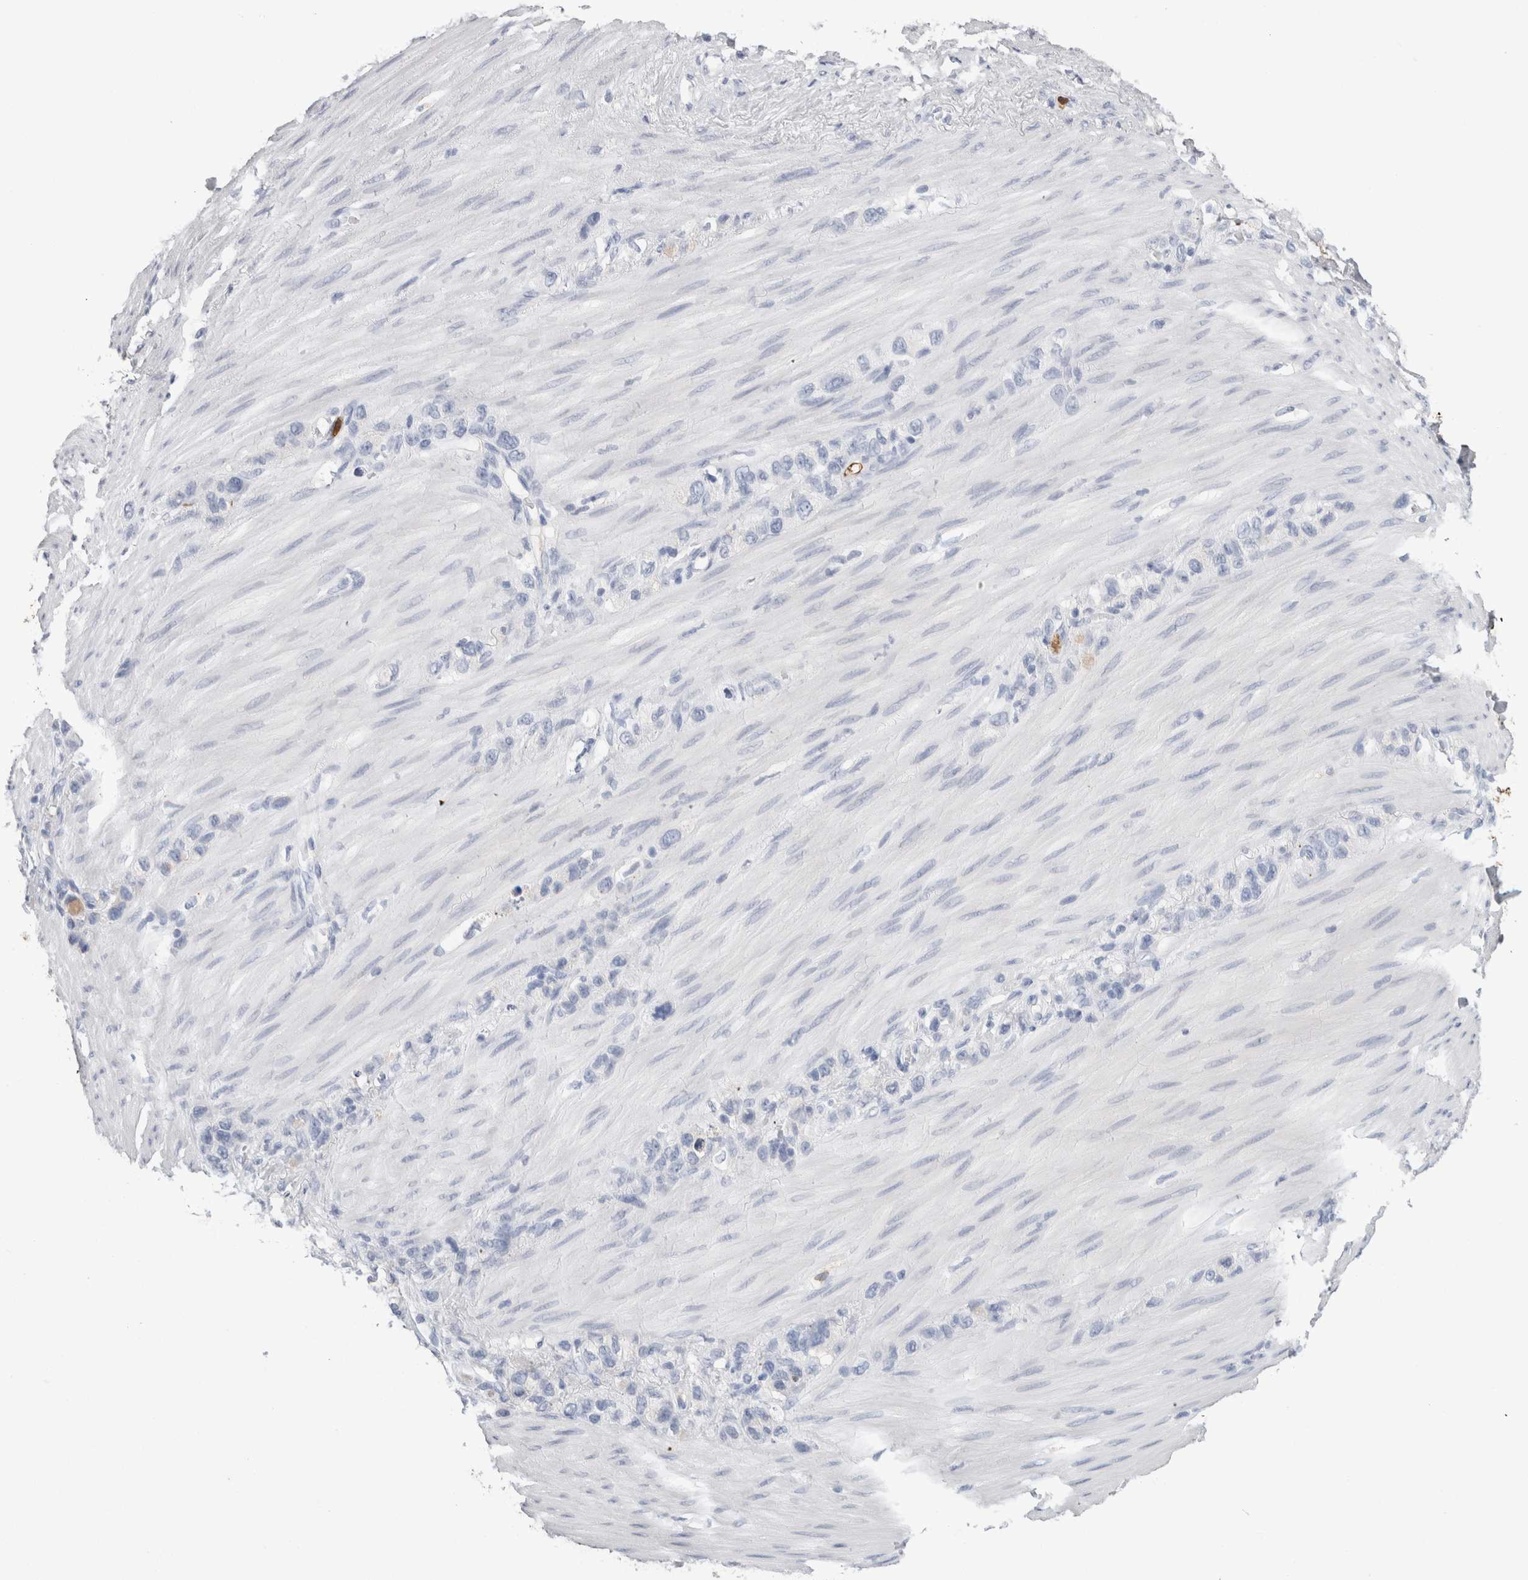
{"staining": {"intensity": "negative", "quantity": "none", "location": "none"}, "tissue": "stomach cancer", "cell_type": "Tumor cells", "image_type": "cancer", "snomed": [{"axis": "morphology", "description": "Adenocarcinoma, NOS"}, {"axis": "morphology", "description": "Adenocarcinoma, High grade"}, {"axis": "topography", "description": "Stomach, upper"}, {"axis": "topography", "description": "Stomach, lower"}], "caption": "This is an immunohistochemistry (IHC) histopathology image of human stomach cancer. There is no positivity in tumor cells.", "gene": "S100A12", "patient": {"sex": "female", "age": 65}}